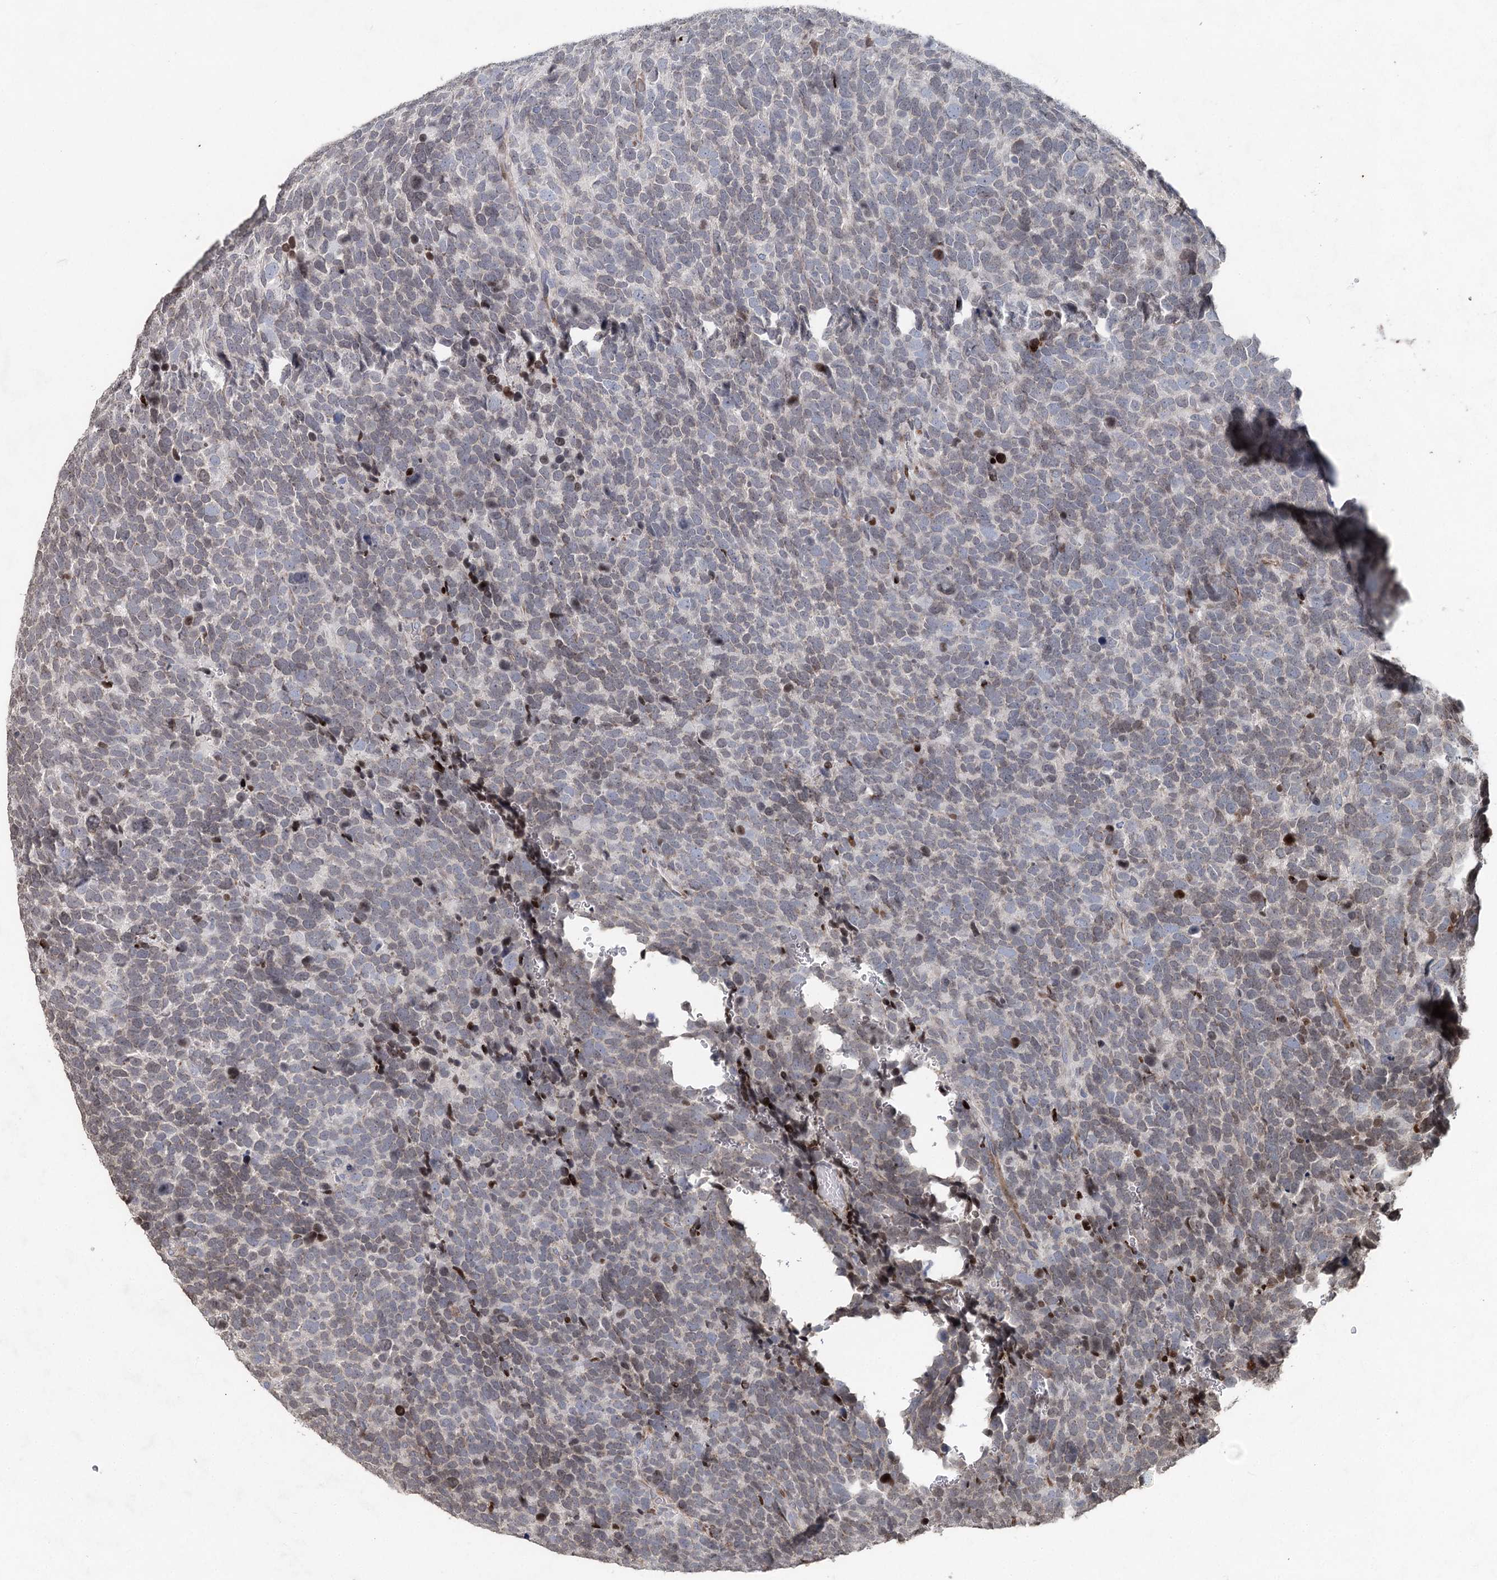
{"staining": {"intensity": "weak", "quantity": "<25%", "location": "nuclear"}, "tissue": "urothelial cancer", "cell_type": "Tumor cells", "image_type": "cancer", "snomed": [{"axis": "morphology", "description": "Urothelial carcinoma, High grade"}, {"axis": "topography", "description": "Urinary bladder"}], "caption": "Tumor cells show no significant staining in urothelial cancer. The staining is performed using DAB brown chromogen with nuclei counter-stained in using hematoxylin.", "gene": "FRMD4A", "patient": {"sex": "female", "age": 82}}